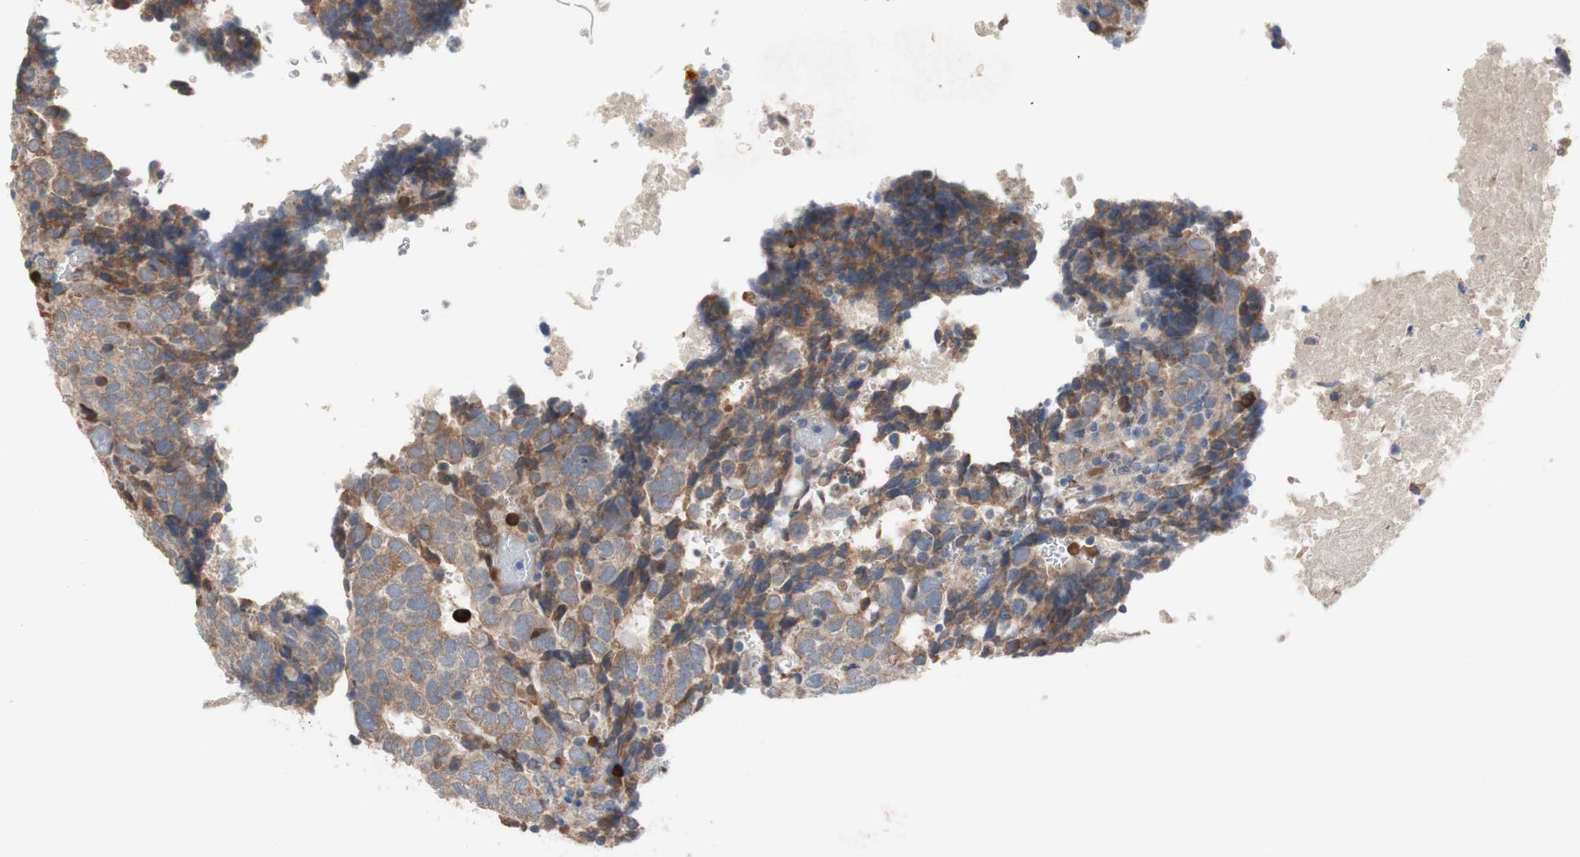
{"staining": {"intensity": "moderate", "quantity": ">75%", "location": "cytoplasmic/membranous"}, "tissue": "testis cancer", "cell_type": "Tumor cells", "image_type": "cancer", "snomed": [{"axis": "morphology", "description": "Necrosis, NOS"}, {"axis": "morphology", "description": "Carcinoma, Embryonal, NOS"}, {"axis": "topography", "description": "Testis"}], "caption": "Immunohistochemistry histopathology image of human embryonal carcinoma (testis) stained for a protein (brown), which displays medium levels of moderate cytoplasmic/membranous expression in about >75% of tumor cells.", "gene": "TTC14", "patient": {"sex": "male", "age": 19}}